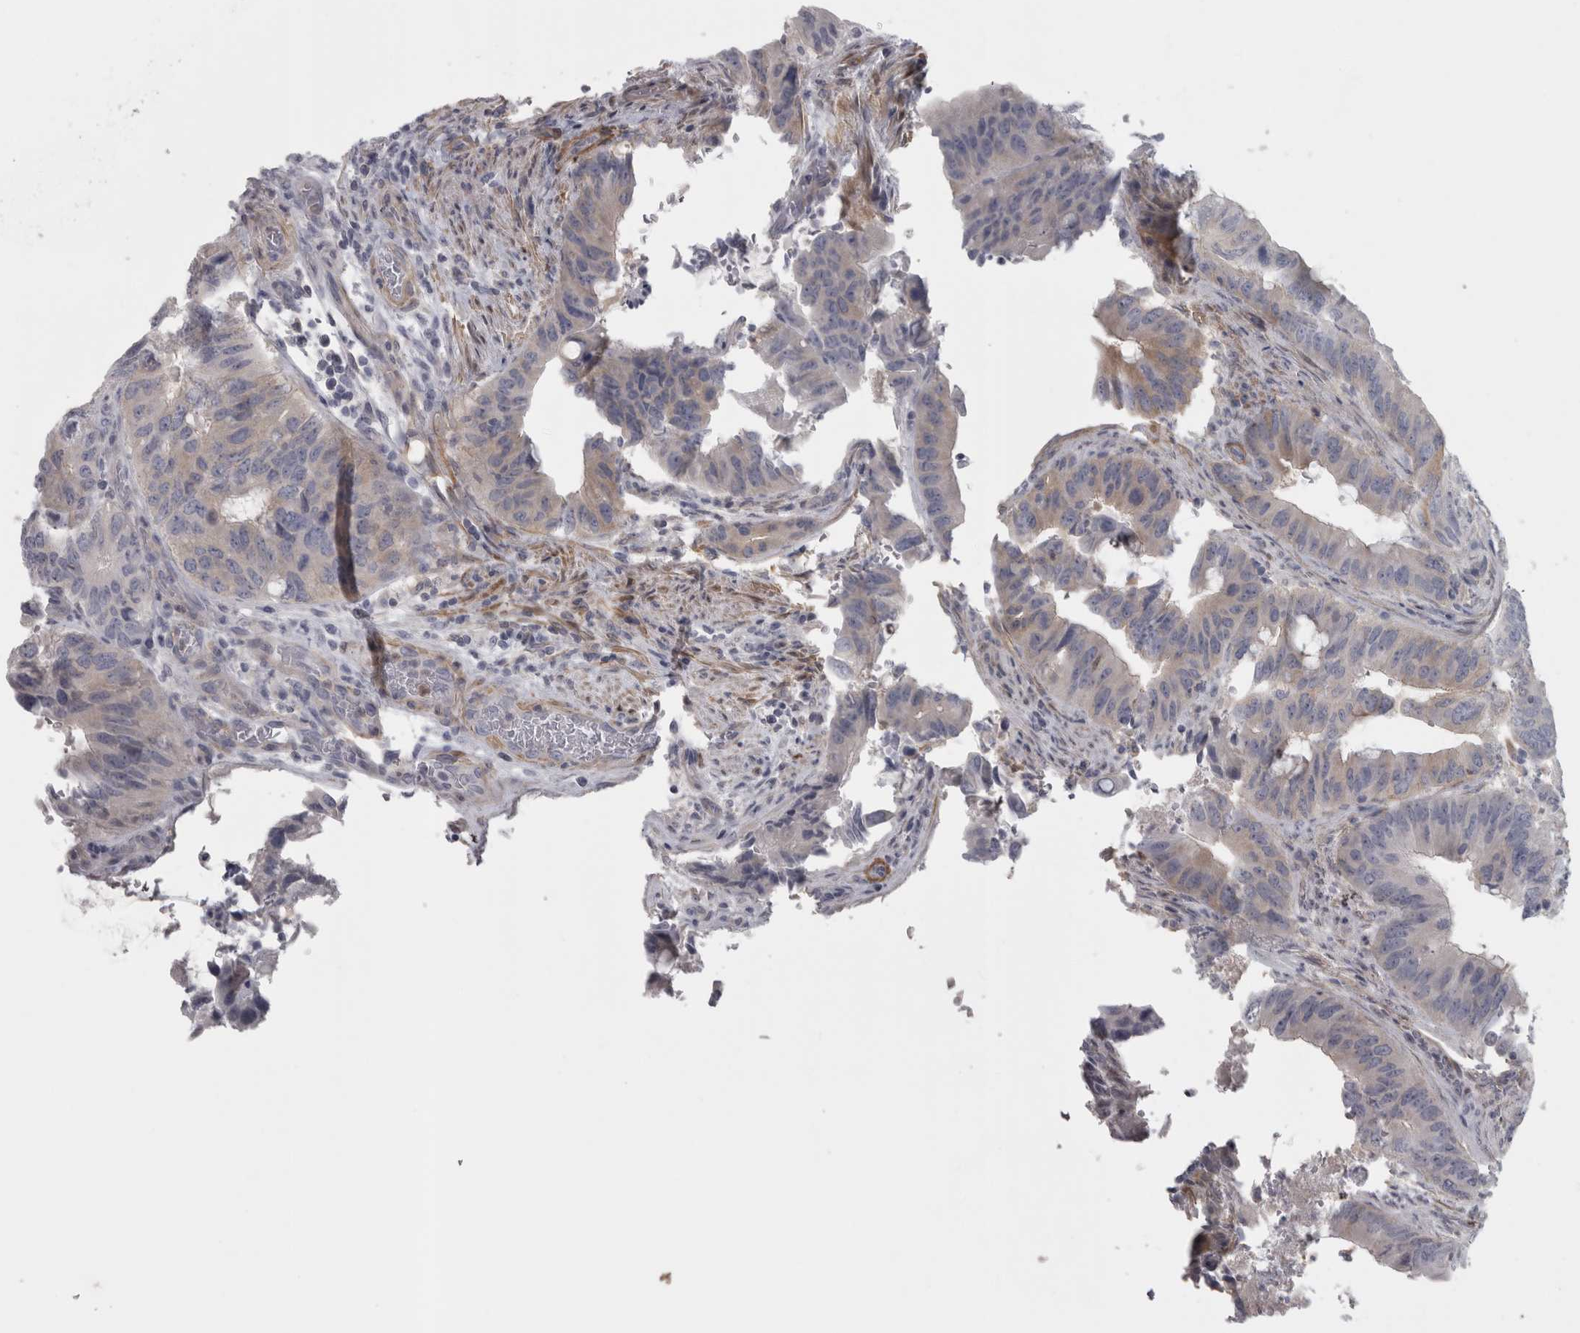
{"staining": {"intensity": "weak", "quantity": "<25%", "location": "cytoplasmic/membranous"}, "tissue": "colorectal cancer", "cell_type": "Tumor cells", "image_type": "cancer", "snomed": [{"axis": "morphology", "description": "Adenocarcinoma, NOS"}, {"axis": "topography", "description": "Colon"}], "caption": "Histopathology image shows no protein staining in tumor cells of colorectal adenocarcinoma tissue.", "gene": "PPP1R12B", "patient": {"sex": "male", "age": 71}}